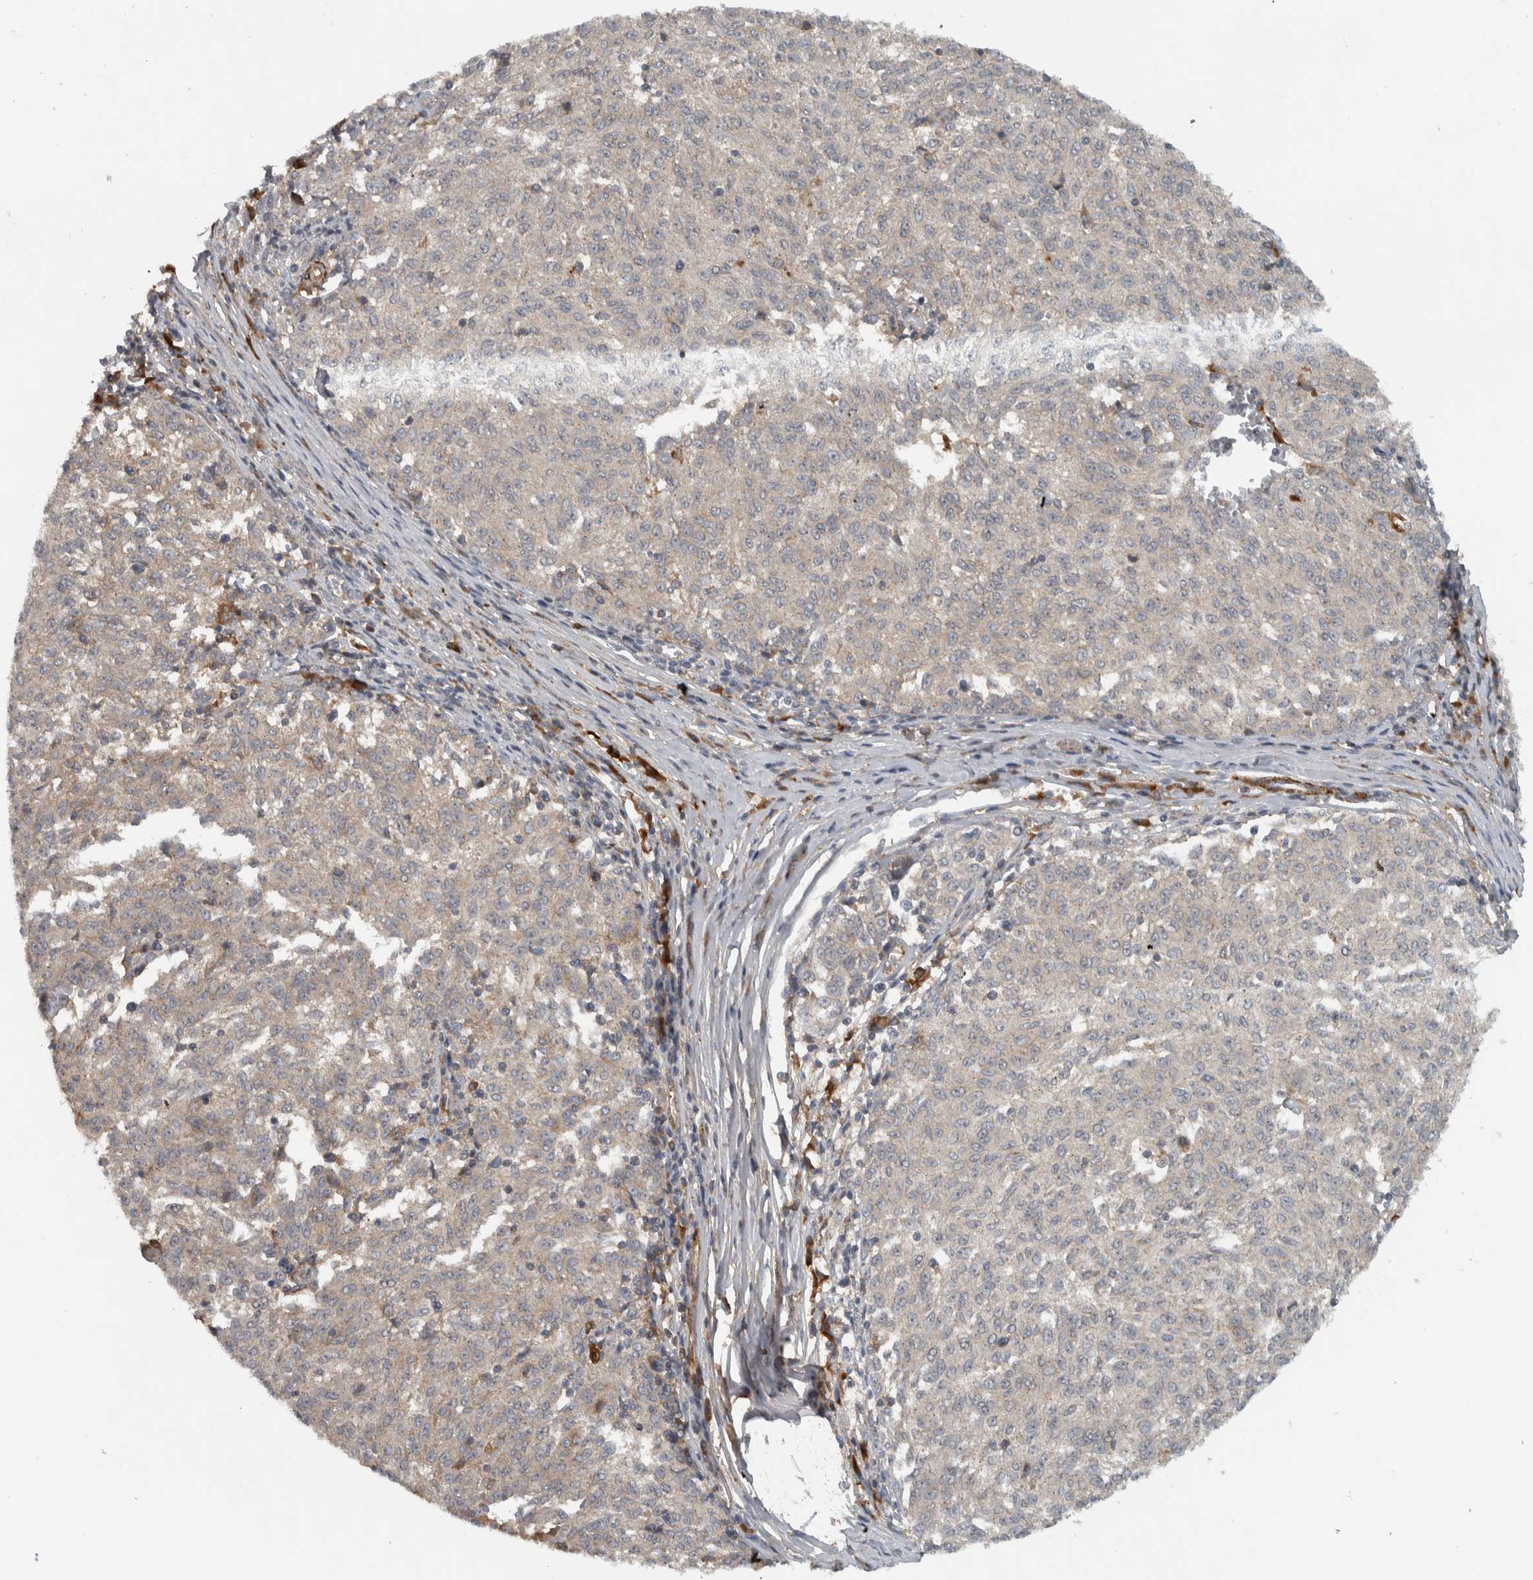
{"staining": {"intensity": "negative", "quantity": "none", "location": "none"}, "tissue": "melanoma", "cell_type": "Tumor cells", "image_type": "cancer", "snomed": [{"axis": "morphology", "description": "Malignant melanoma, NOS"}, {"axis": "topography", "description": "Skin"}], "caption": "This is an immunohistochemistry (IHC) histopathology image of melanoma. There is no staining in tumor cells.", "gene": "LBHD1", "patient": {"sex": "female", "age": 72}}